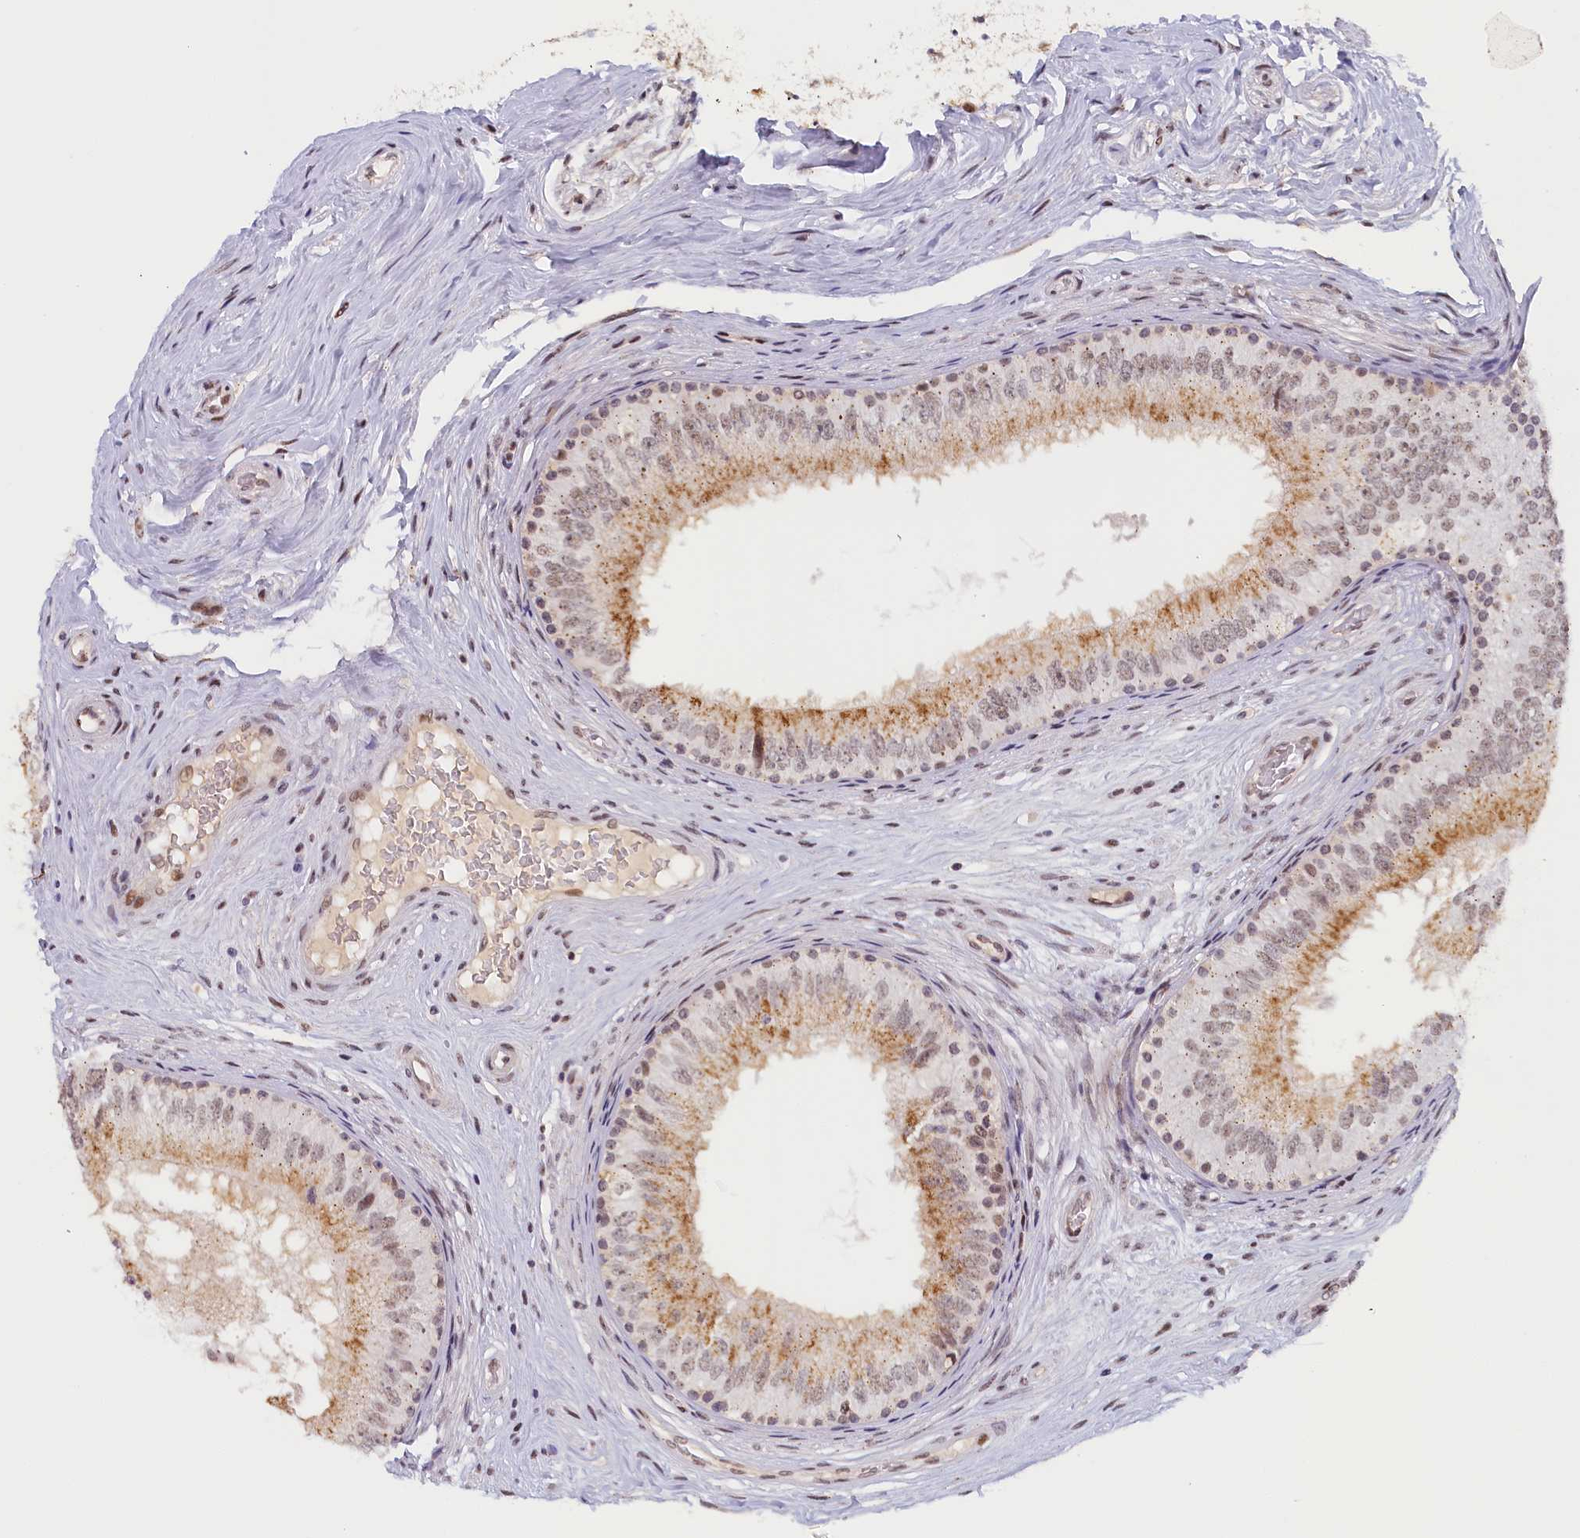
{"staining": {"intensity": "moderate", "quantity": "25%-75%", "location": "cytoplasmic/membranous,nuclear"}, "tissue": "epididymis", "cell_type": "Glandular cells", "image_type": "normal", "snomed": [{"axis": "morphology", "description": "Normal tissue, NOS"}, {"axis": "topography", "description": "Epididymis"}], "caption": "High-magnification brightfield microscopy of benign epididymis stained with DAB (brown) and counterstained with hematoxylin (blue). glandular cells exhibit moderate cytoplasmic/membranous,nuclear staining is seen in about25%-75% of cells. The staining was performed using DAB to visualize the protein expression in brown, while the nuclei were stained in blue with hematoxylin (Magnification: 20x).", "gene": "SEC31B", "patient": {"sex": "male", "age": 33}}